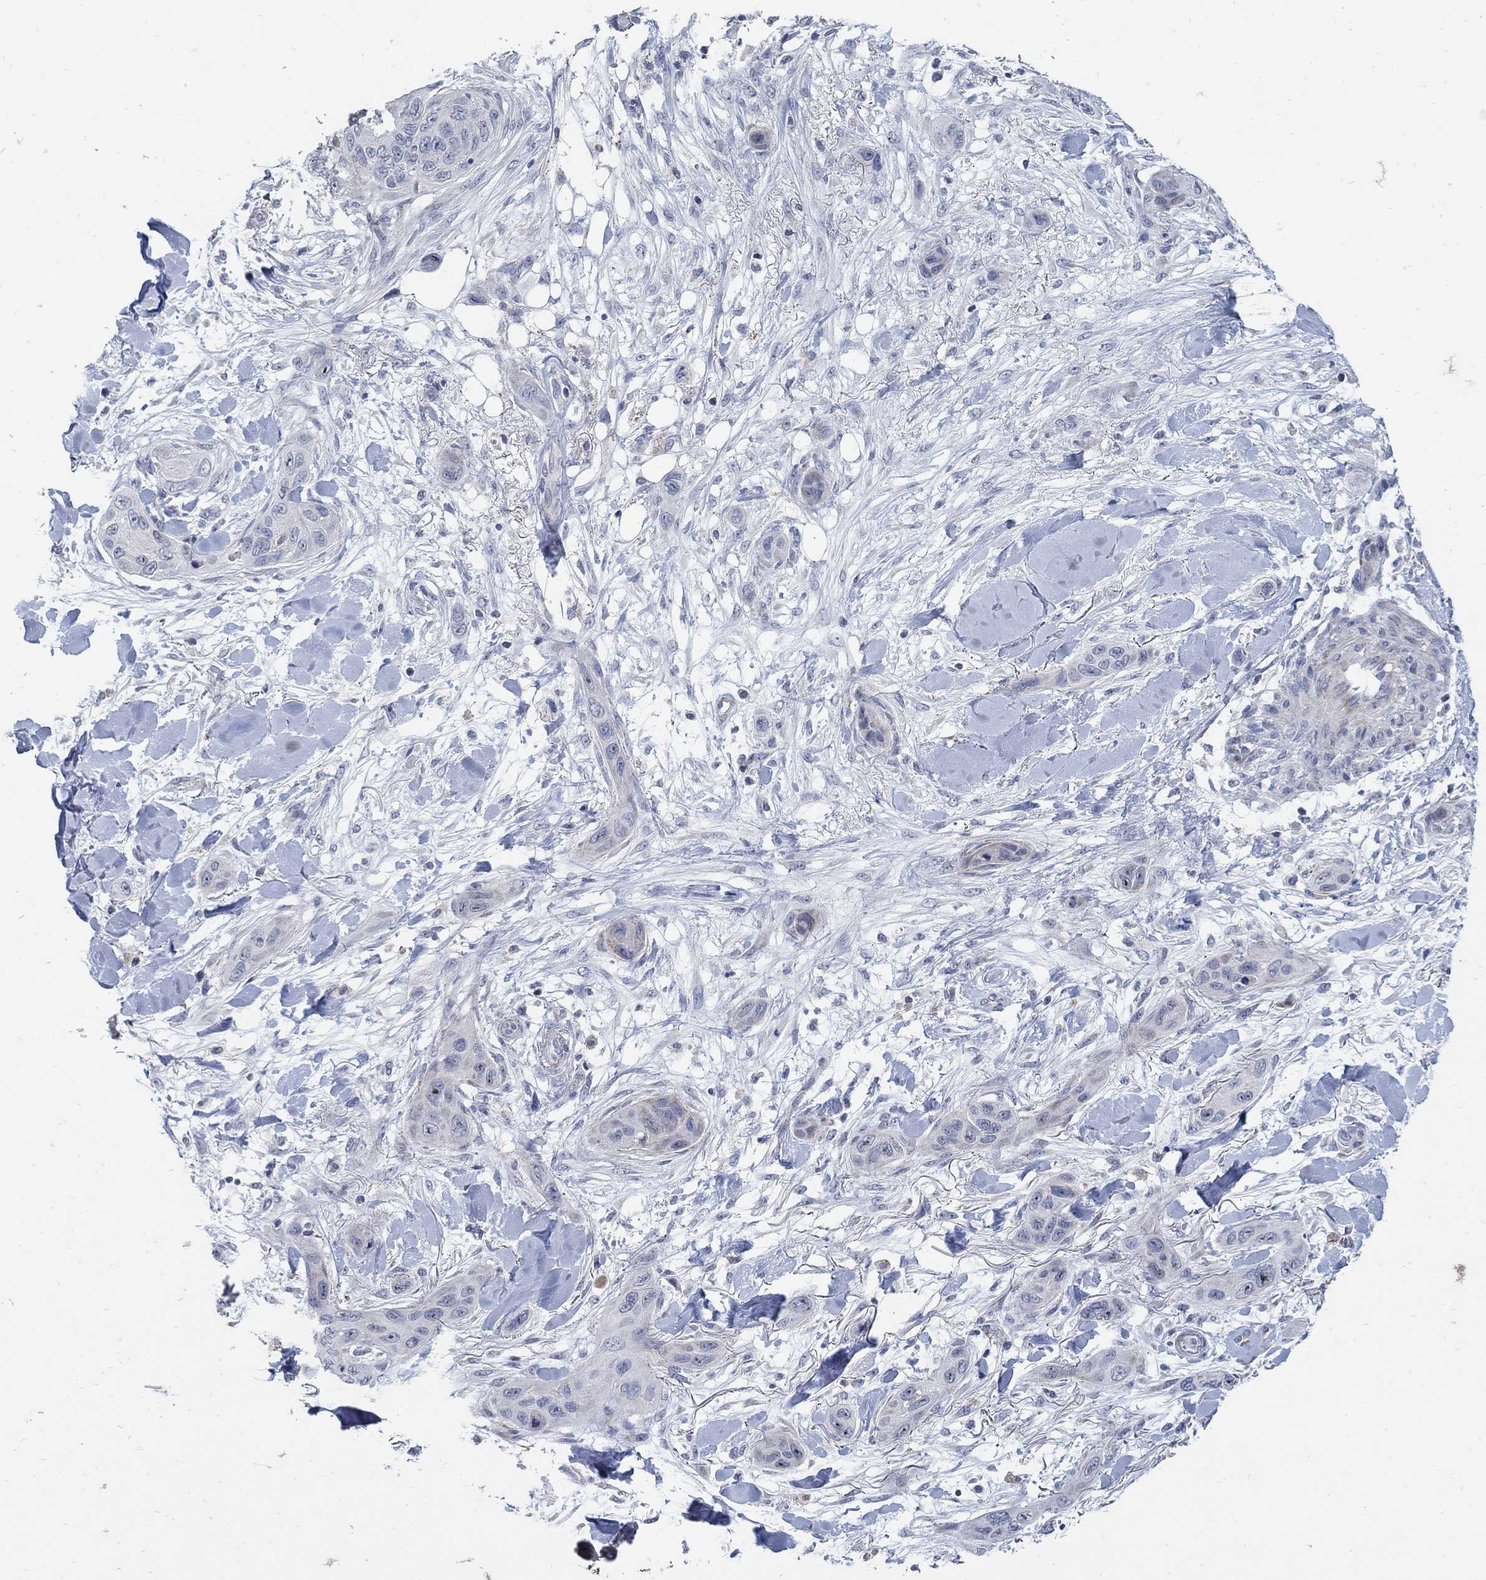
{"staining": {"intensity": "negative", "quantity": "none", "location": "none"}, "tissue": "skin cancer", "cell_type": "Tumor cells", "image_type": "cancer", "snomed": [{"axis": "morphology", "description": "Squamous cell carcinoma, NOS"}, {"axis": "topography", "description": "Skin"}], "caption": "There is no significant staining in tumor cells of skin cancer.", "gene": "HMX2", "patient": {"sex": "male", "age": 78}}